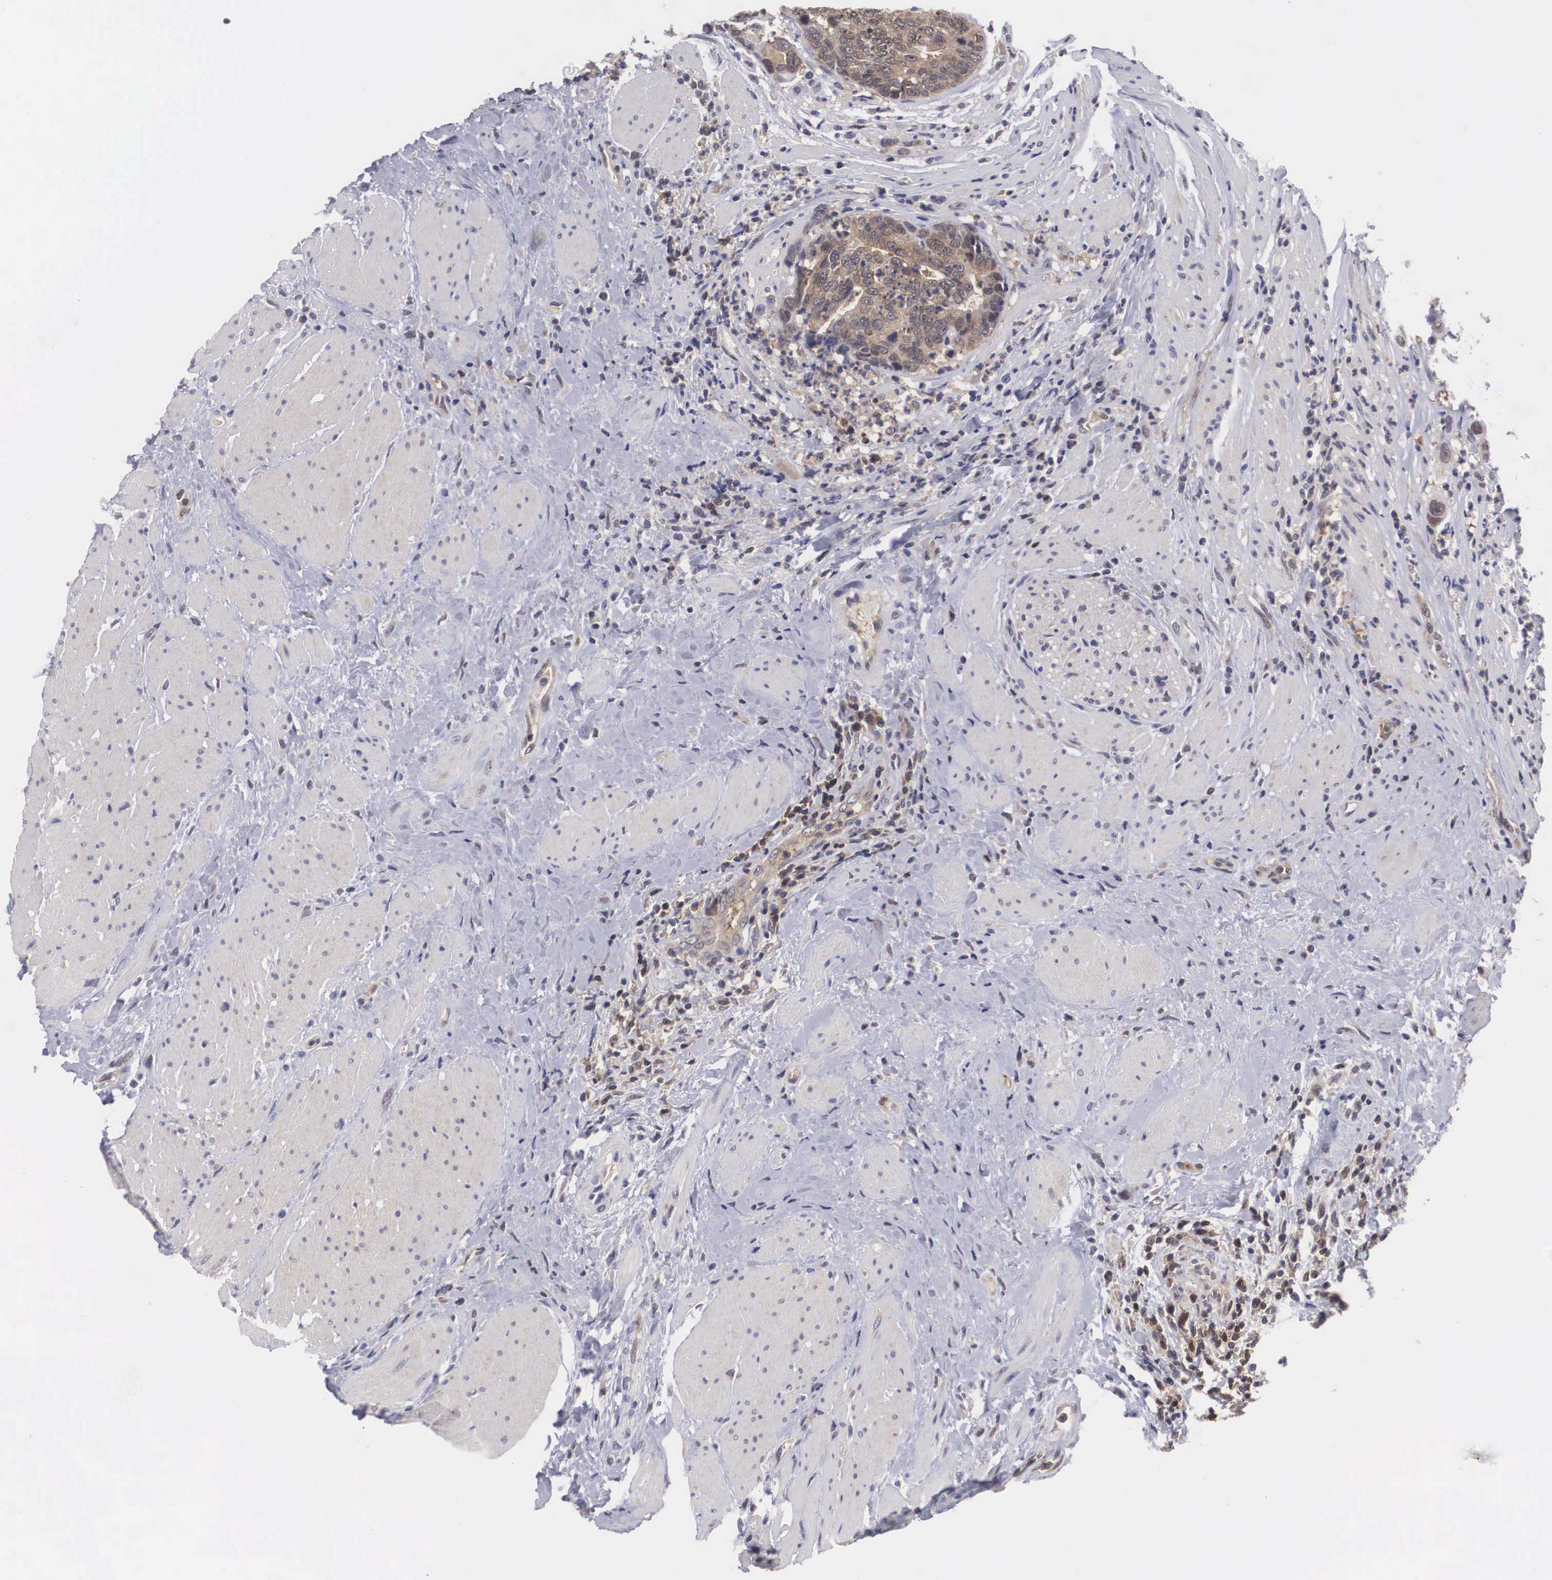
{"staining": {"intensity": "moderate", "quantity": ">75%", "location": "cytoplasmic/membranous,nuclear"}, "tissue": "colorectal cancer", "cell_type": "Tumor cells", "image_type": "cancer", "snomed": [{"axis": "morphology", "description": "Adenocarcinoma, NOS"}, {"axis": "topography", "description": "Rectum"}], "caption": "The histopathology image demonstrates a brown stain indicating the presence of a protein in the cytoplasmic/membranous and nuclear of tumor cells in colorectal cancer.", "gene": "ADSL", "patient": {"sex": "female", "age": 65}}